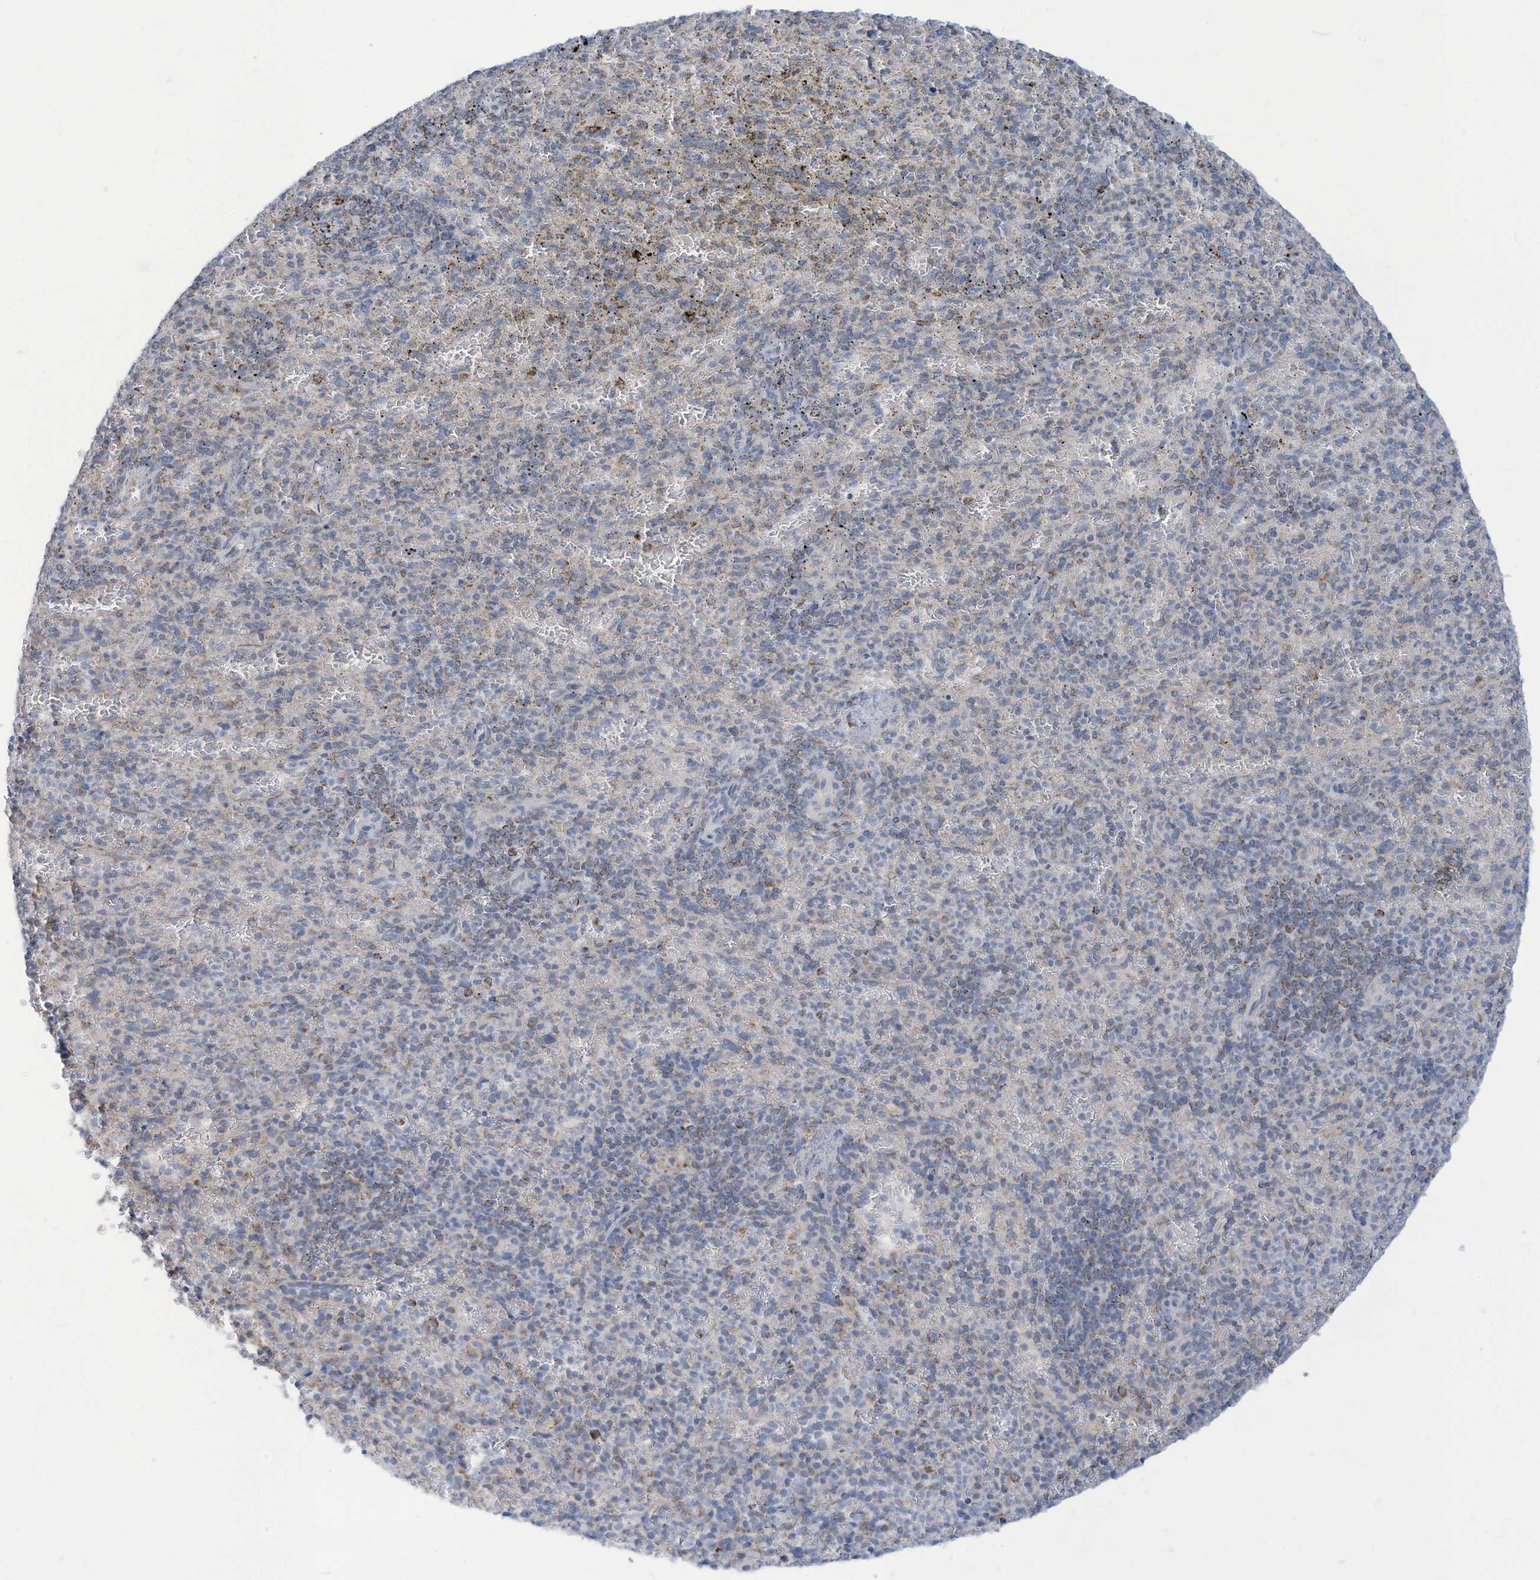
{"staining": {"intensity": "negative", "quantity": "none", "location": "none"}, "tissue": "spleen", "cell_type": "Cells in red pulp", "image_type": "normal", "snomed": [{"axis": "morphology", "description": "Normal tissue, NOS"}, {"axis": "topography", "description": "Spleen"}], "caption": "IHC histopathology image of benign spleen stained for a protein (brown), which displays no positivity in cells in red pulp. (Brightfield microscopy of DAB IHC at high magnification).", "gene": "NLN", "patient": {"sex": "female", "age": 74}}